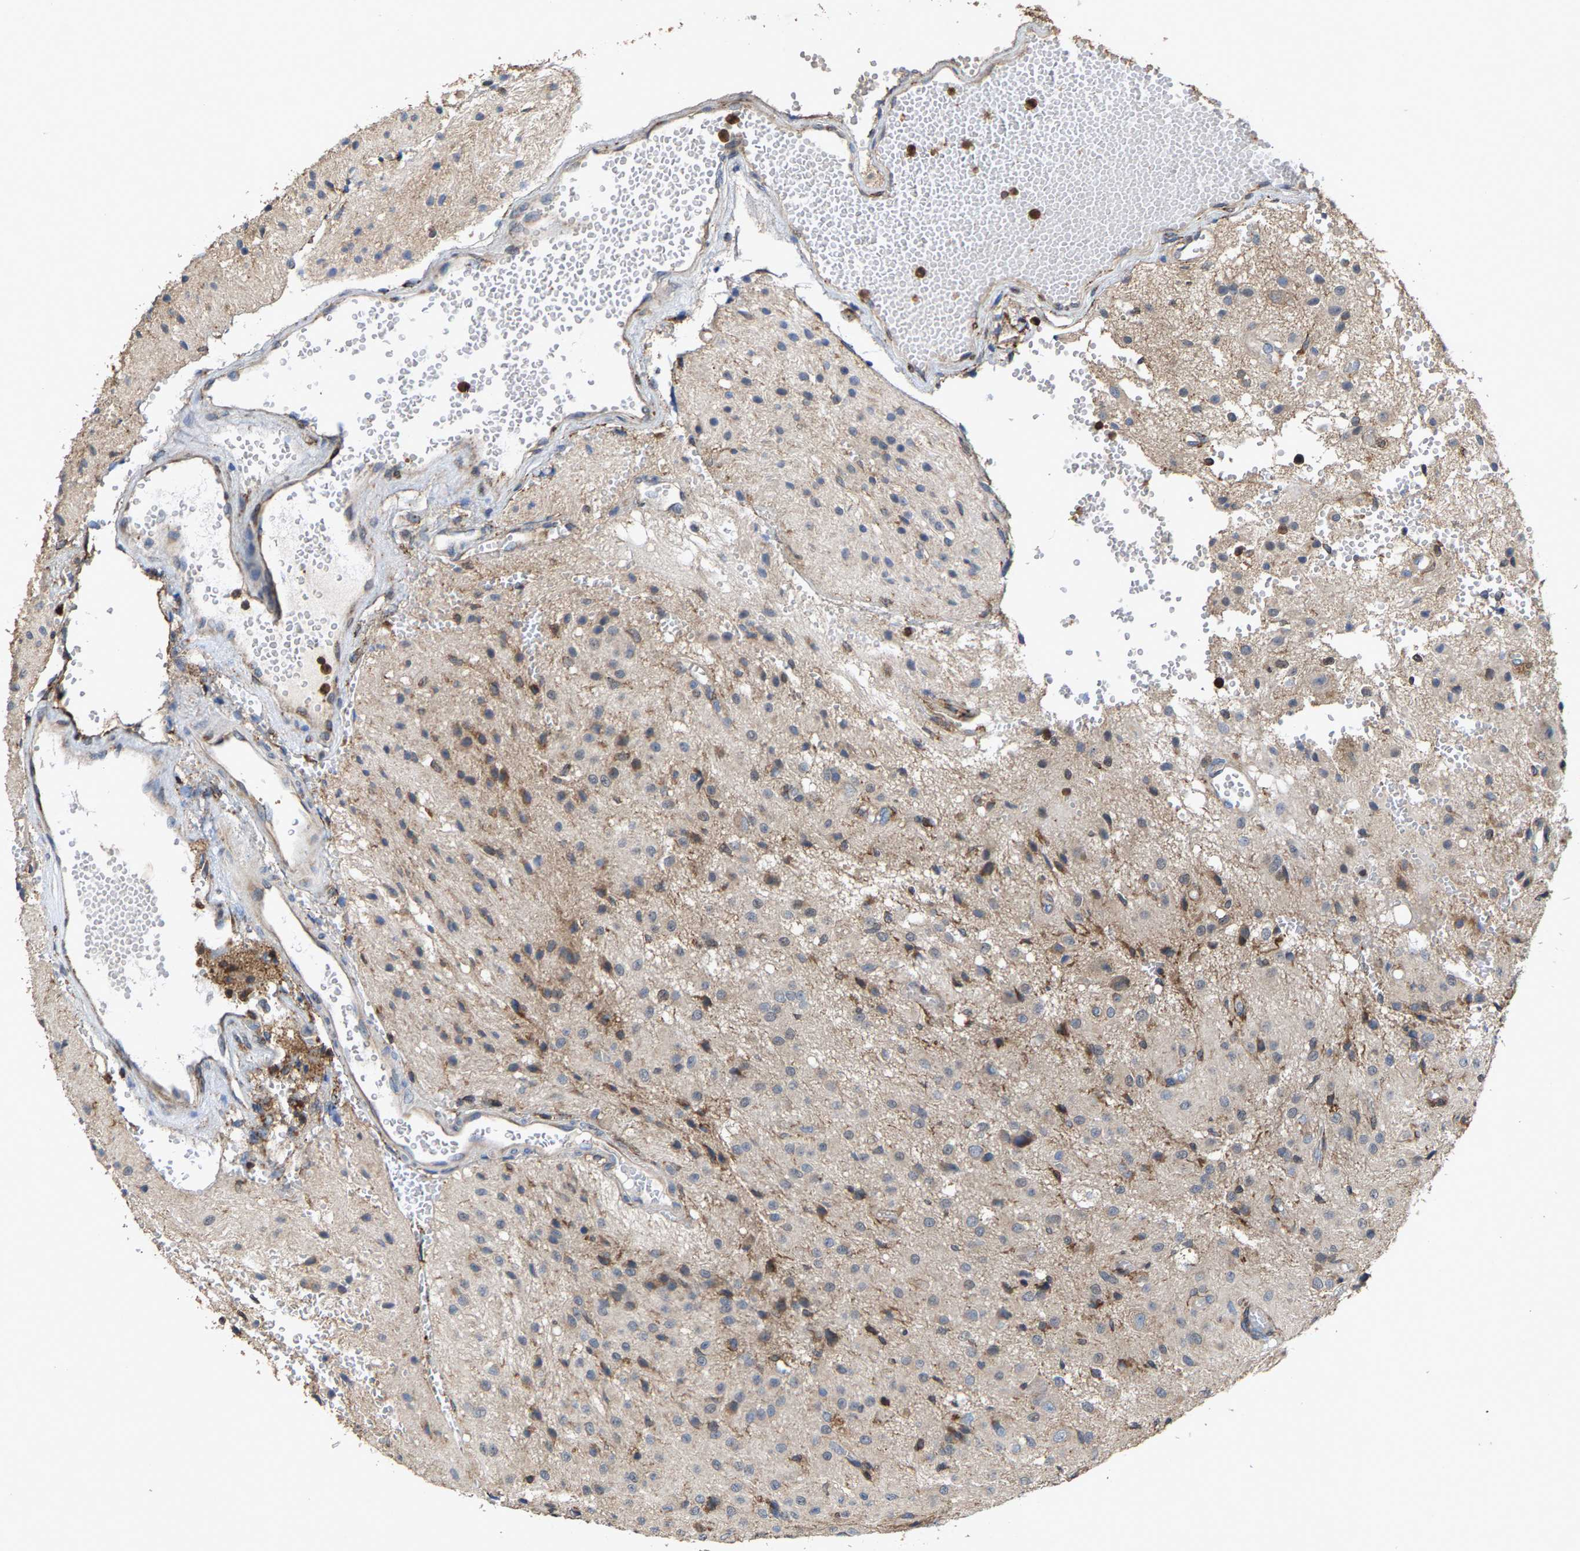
{"staining": {"intensity": "moderate", "quantity": "<25%", "location": "cytoplasmic/membranous"}, "tissue": "glioma", "cell_type": "Tumor cells", "image_type": "cancer", "snomed": [{"axis": "morphology", "description": "Glioma, malignant, High grade"}, {"axis": "topography", "description": "Brain"}], "caption": "High-magnification brightfield microscopy of glioma stained with DAB (brown) and counterstained with hematoxylin (blue). tumor cells exhibit moderate cytoplasmic/membranous expression is present in approximately<25% of cells.", "gene": "FGD3", "patient": {"sex": "female", "age": 59}}